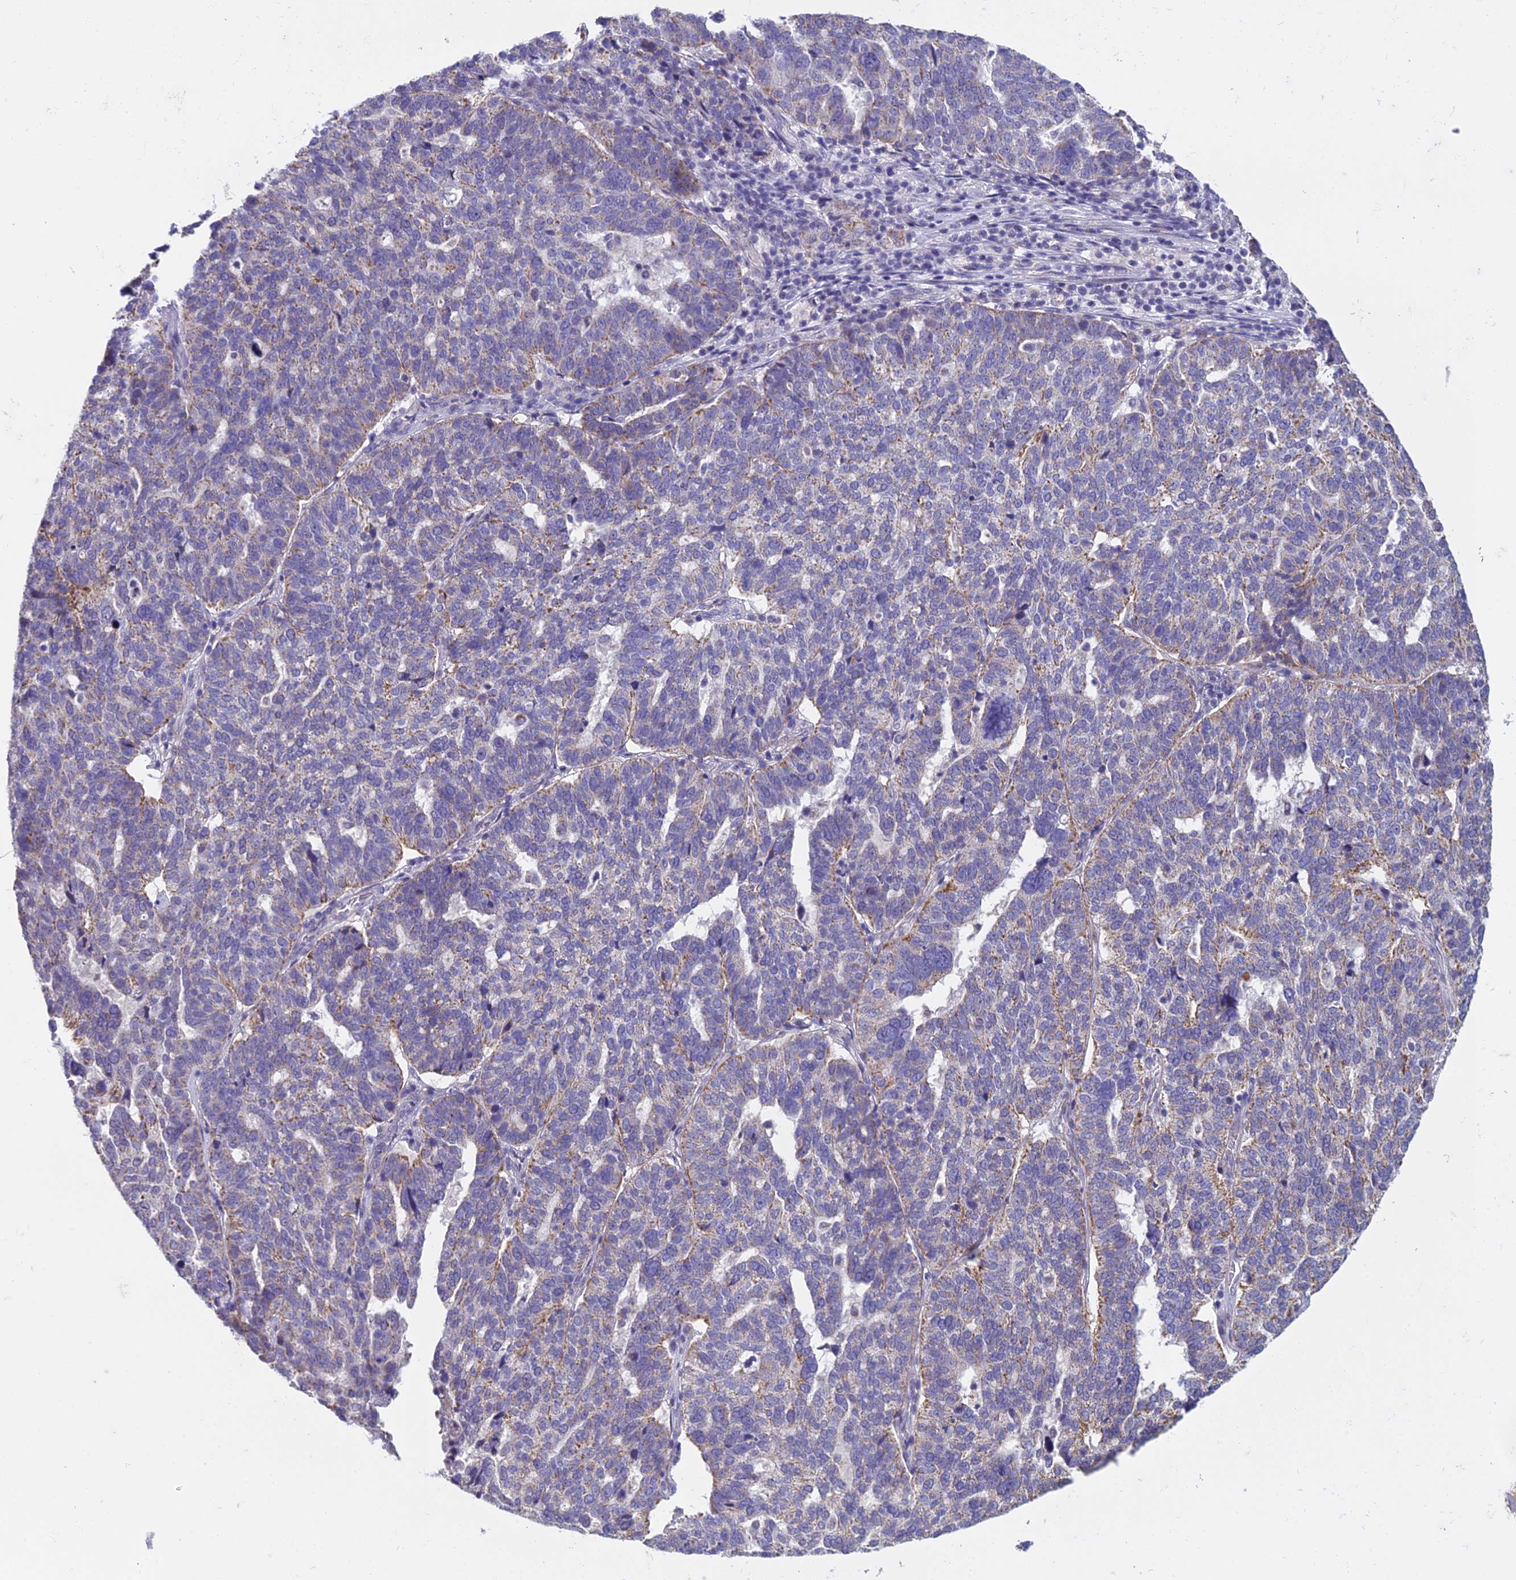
{"staining": {"intensity": "weak", "quantity": "<25%", "location": "cytoplasmic/membranous"}, "tissue": "ovarian cancer", "cell_type": "Tumor cells", "image_type": "cancer", "snomed": [{"axis": "morphology", "description": "Cystadenocarcinoma, serous, NOS"}, {"axis": "topography", "description": "Ovary"}], "caption": "DAB immunohistochemical staining of ovarian cancer shows no significant staining in tumor cells.", "gene": "DUS2", "patient": {"sex": "female", "age": 59}}